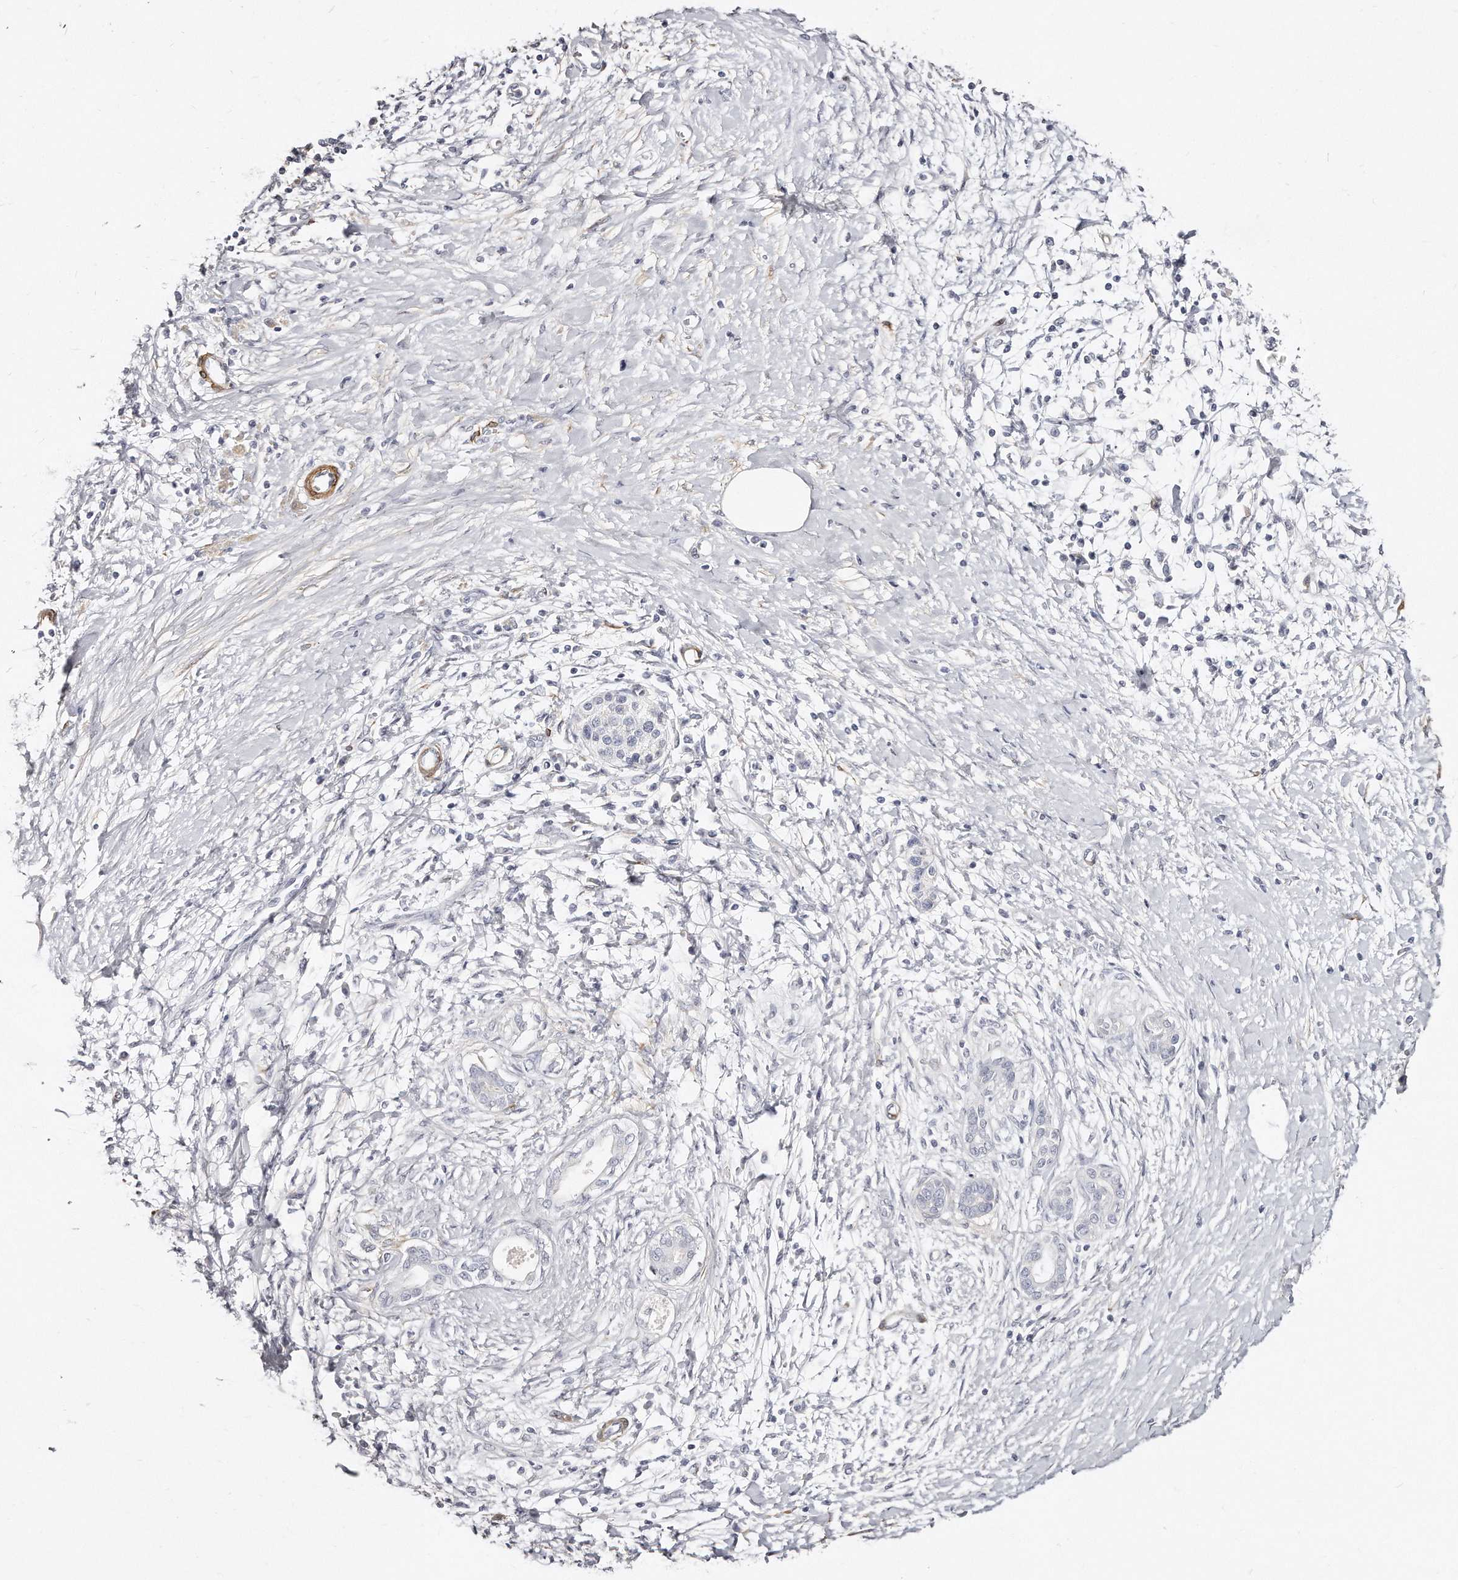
{"staining": {"intensity": "negative", "quantity": "none", "location": "none"}, "tissue": "pancreatic cancer", "cell_type": "Tumor cells", "image_type": "cancer", "snomed": [{"axis": "morphology", "description": "Adenocarcinoma, NOS"}, {"axis": "topography", "description": "Pancreas"}], "caption": "Human pancreatic cancer (adenocarcinoma) stained for a protein using IHC reveals no expression in tumor cells.", "gene": "LMOD1", "patient": {"sex": "male", "age": 58}}